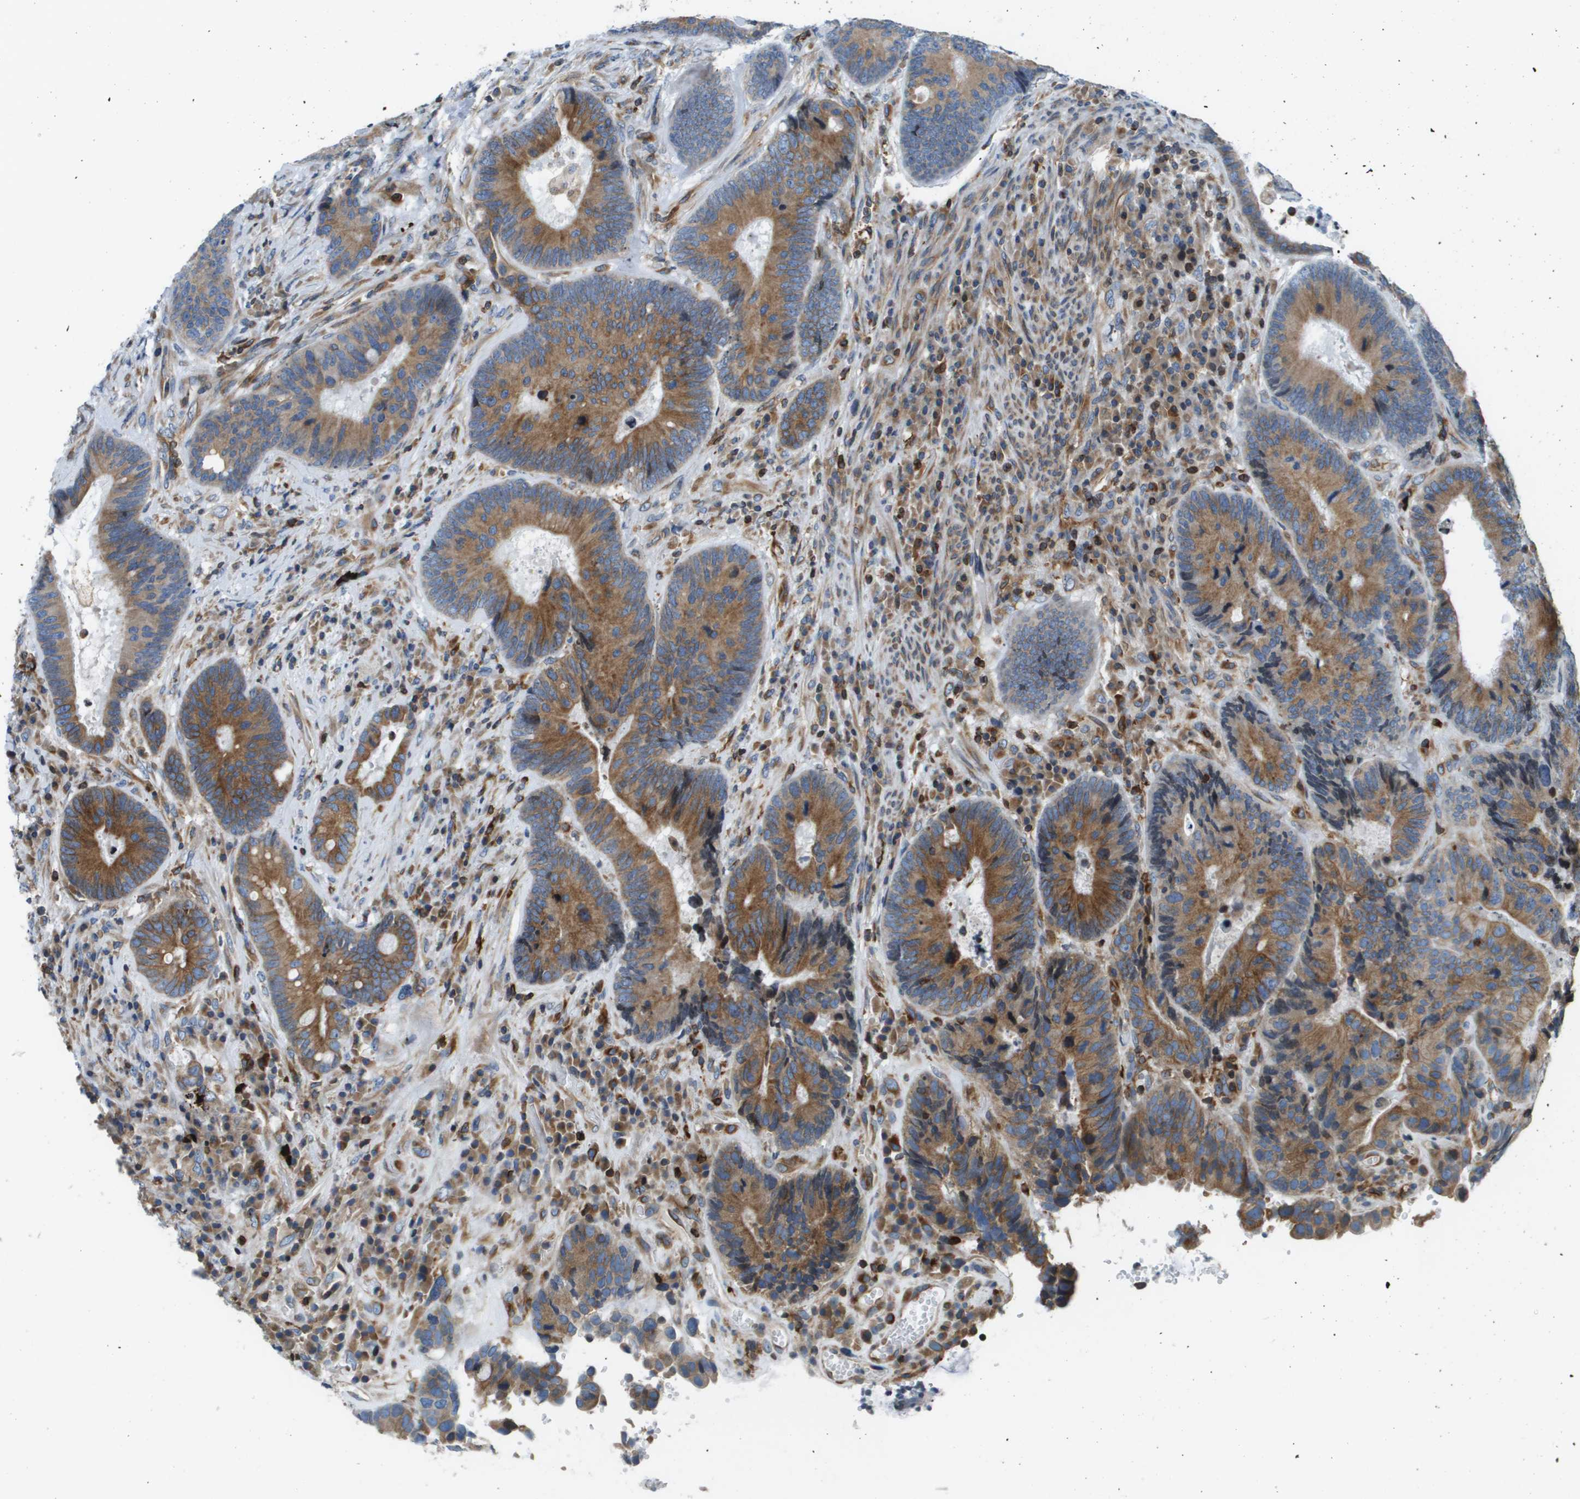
{"staining": {"intensity": "moderate", "quantity": ">75%", "location": "cytoplasmic/membranous"}, "tissue": "colorectal cancer", "cell_type": "Tumor cells", "image_type": "cancer", "snomed": [{"axis": "morphology", "description": "Adenocarcinoma, NOS"}, {"axis": "topography", "description": "Rectum"}], "caption": "Adenocarcinoma (colorectal) stained for a protein (brown) demonstrates moderate cytoplasmic/membranous positive staining in about >75% of tumor cells.", "gene": "ESYT1", "patient": {"sex": "female", "age": 89}}